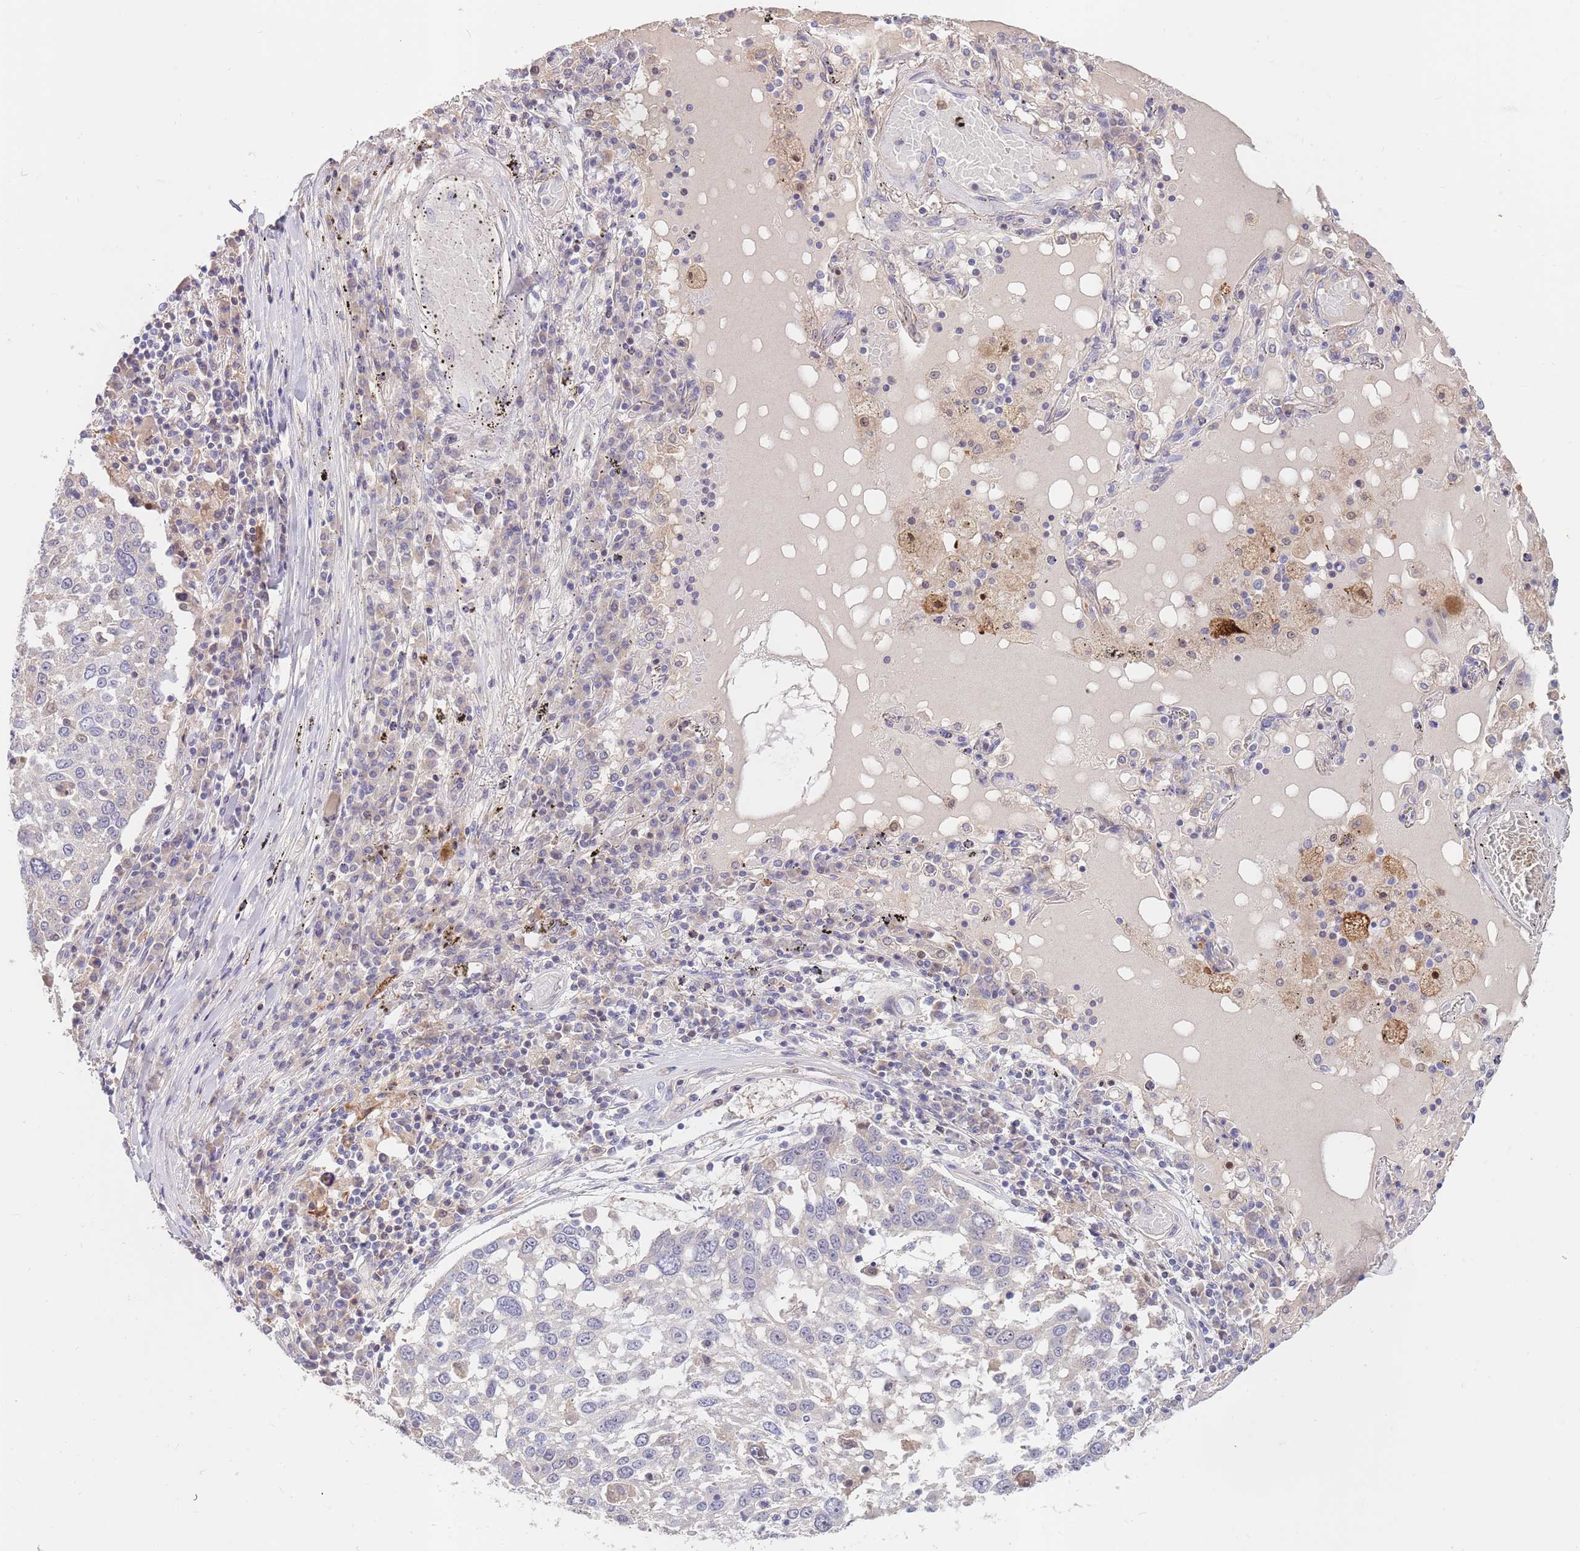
{"staining": {"intensity": "negative", "quantity": "none", "location": "none"}, "tissue": "lung cancer", "cell_type": "Tumor cells", "image_type": "cancer", "snomed": [{"axis": "morphology", "description": "Squamous cell carcinoma, NOS"}, {"axis": "topography", "description": "Lung"}], "caption": "DAB (3,3'-diaminobenzidine) immunohistochemical staining of human lung cancer shows no significant expression in tumor cells. Brightfield microscopy of immunohistochemistry (IHC) stained with DAB (brown) and hematoxylin (blue), captured at high magnification.", "gene": "BORCS5", "patient": {"sex": "male", "age": 65}}